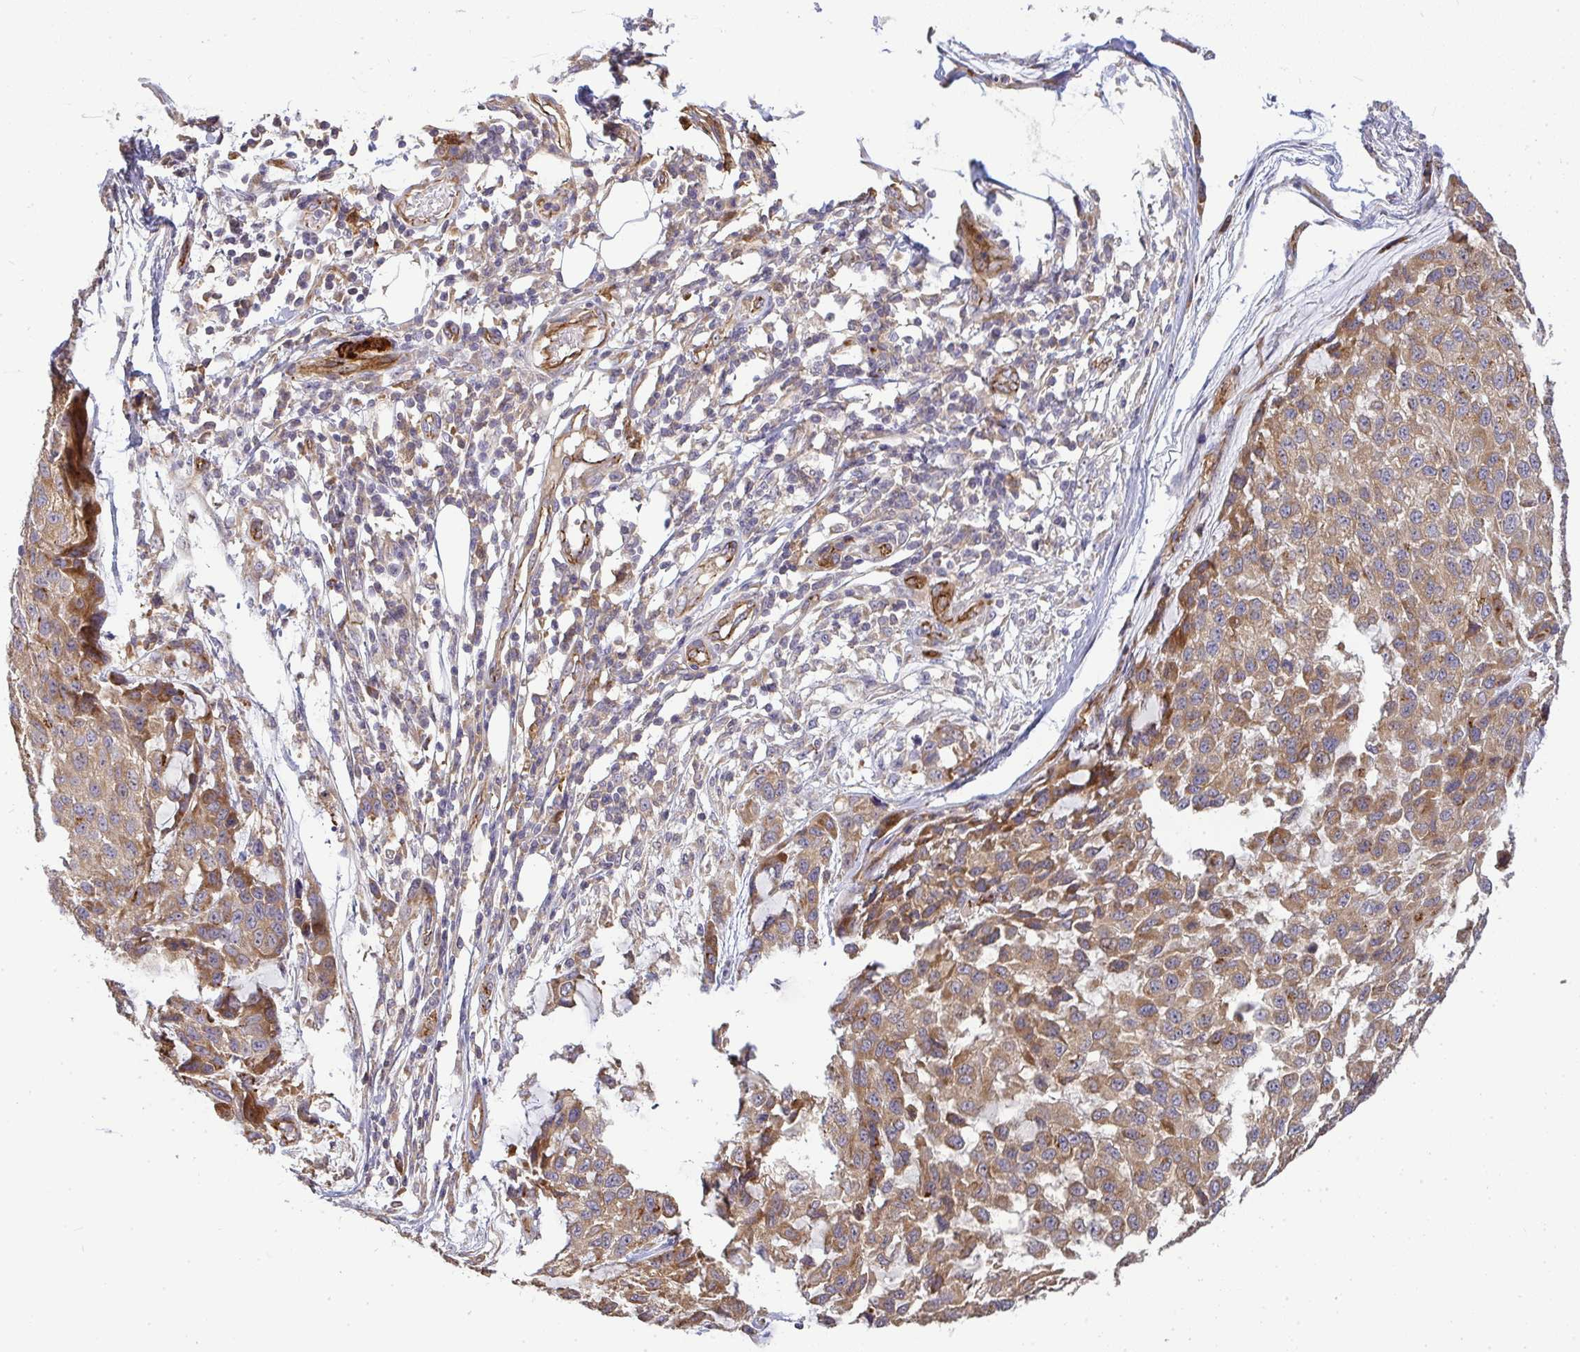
{"staining": {"intensity": "weak", "quantity": ">75%", "location": "cytoplasmic/membranous"}, "tissue": "melanoma", "cell_type": "Tumor cells", "image_type": "cancer", "snomed": [{"axis": "morphology", "description": "Malignant melanoma, NOS"}, {"axis": "topography", "description": "Skin"}], "caption": "High-power microscopy captured an immunohistochemistry histopathology image of malignant melanoma, revealing weak cytoplasmic/membranous positivity in about >75% of tumor cells.", "gene": "B4GALT6", "patient": {"sex": "male", "age": 62}}